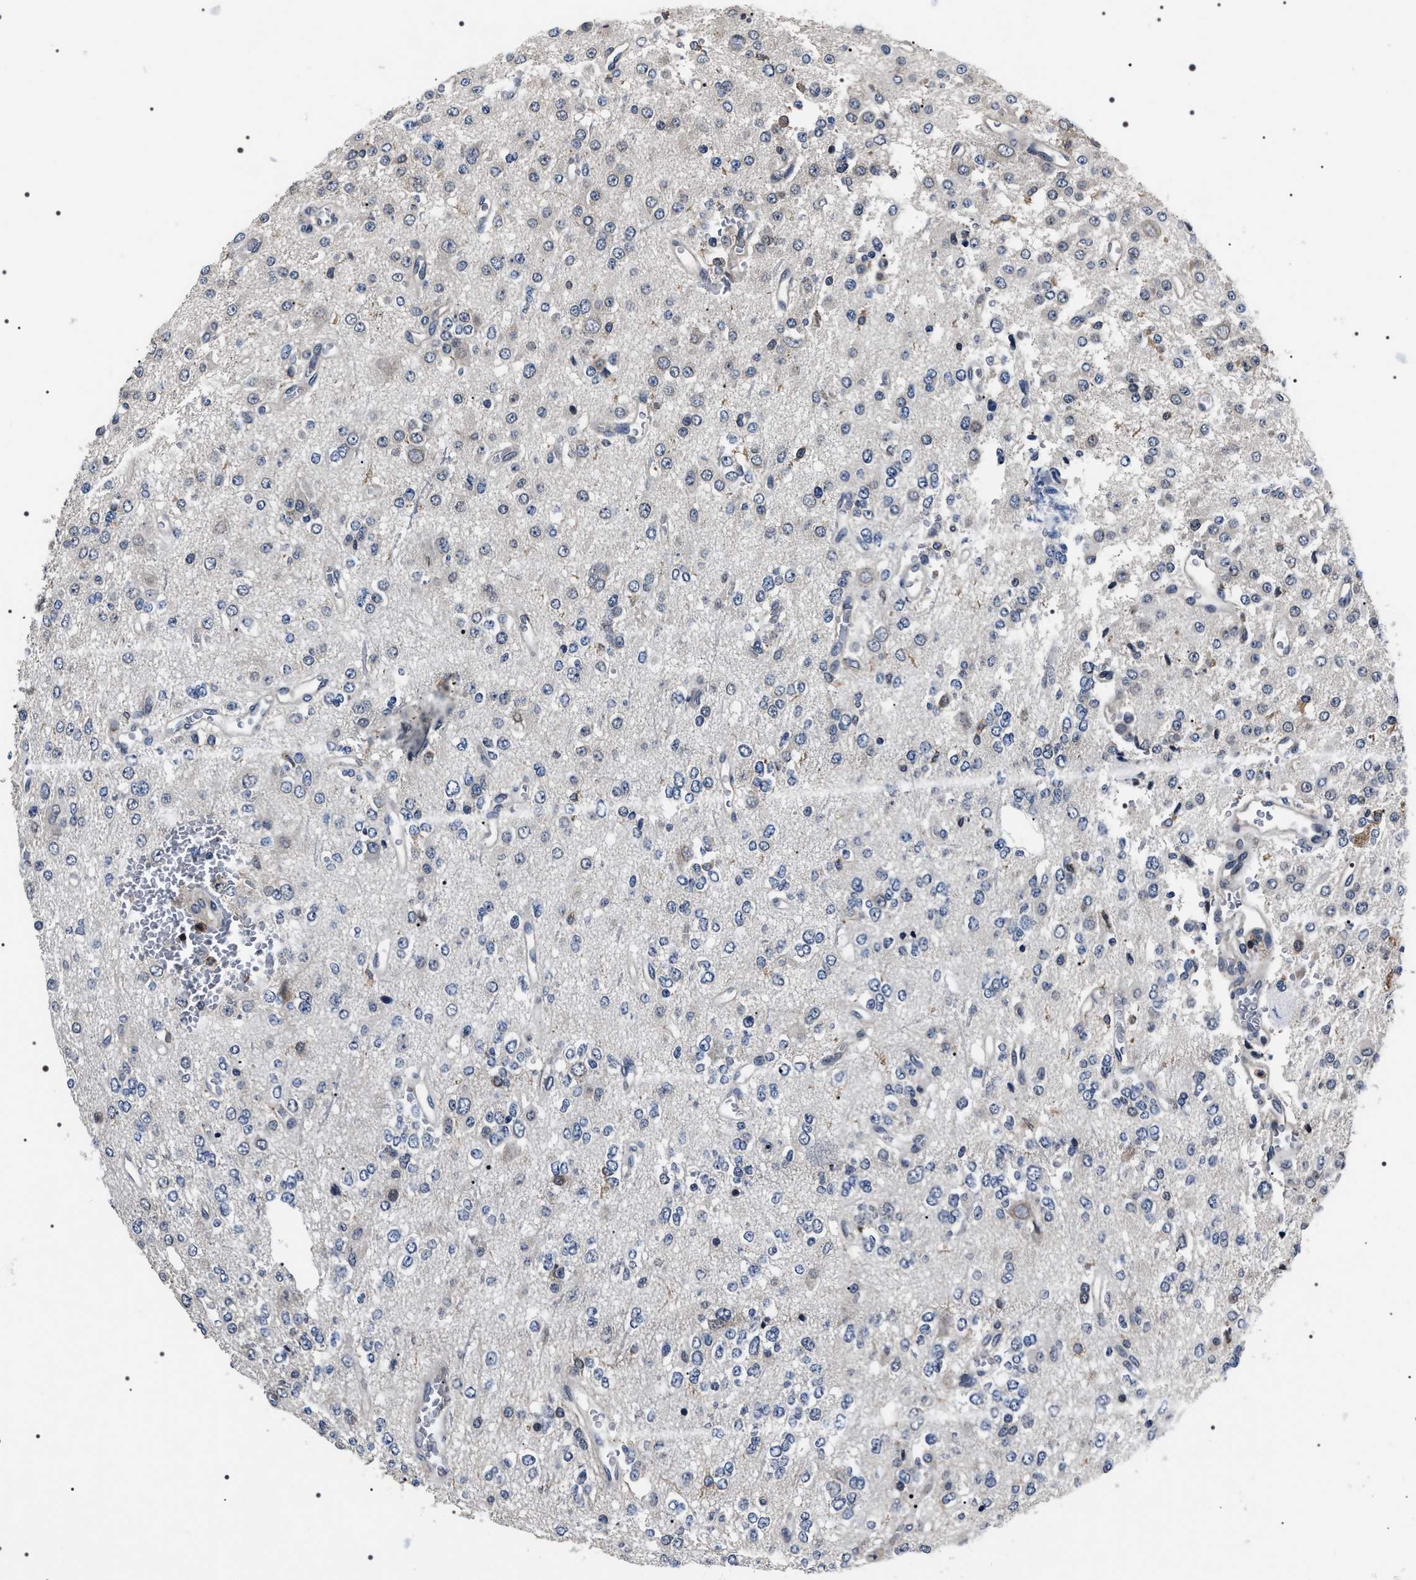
{"staining": {"intensity": "negative", "quantity": "none", "location": "none"}, "tissue": "glioma", "cell_type": "Tumor cells", "image_type": "cancer", "snomed": [{"axis": "morphology", "description": "Glioma, malignant, Low grade"}, {"axis": "topography", "description": "Brain"}], "caption": "Immunohistochemistry micrograph of malignant glioma (low-grade) stained for a protein (brown), which reveals no staining in tumor cells.", "gene": "SIPA1", "patient": {"sex": "male", "age": 38}}